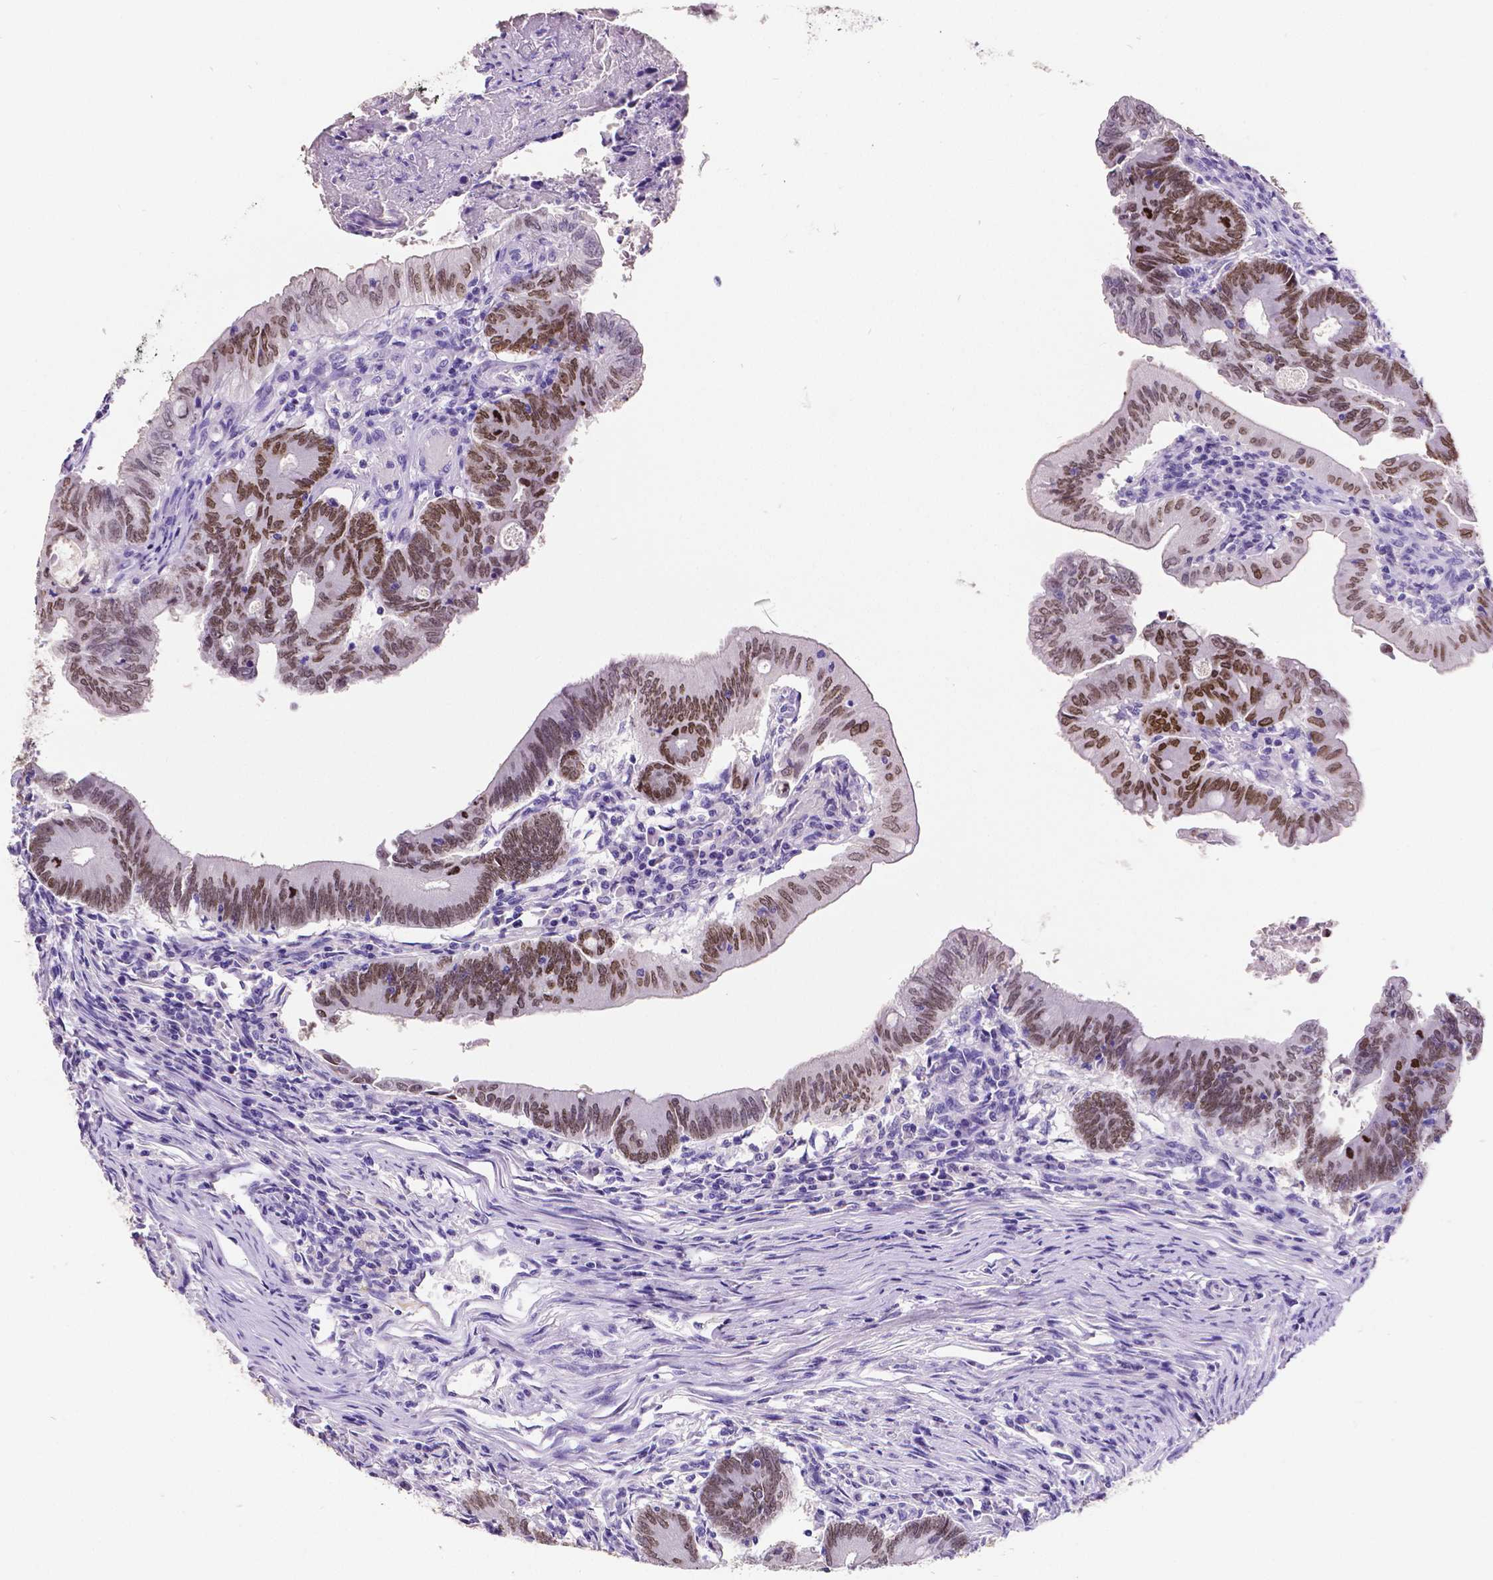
{"staining": {"intensity": "strong", "quantity": ">75%", "location": "nuclear"}, "tissue": "colorectal cancer", "cell_type": "Tumor cells", "image_type": "cancer", "snomed": [{"axis": "morphology", "description": "Adenocarcinoma, NOS"}, {"axis": "topography", "description": "Colon"}], "caption": "IHC image of neoplastic tissue: human colorectal cancer stained using immunohistochemistry (IHC) exhibits high levels of strong protein expression localized specifically in the nuclear of tumor cells, appearing as a nuclear brown color.", "gene": "SATB2", "patient": {"sex": "female", "age": 70}}